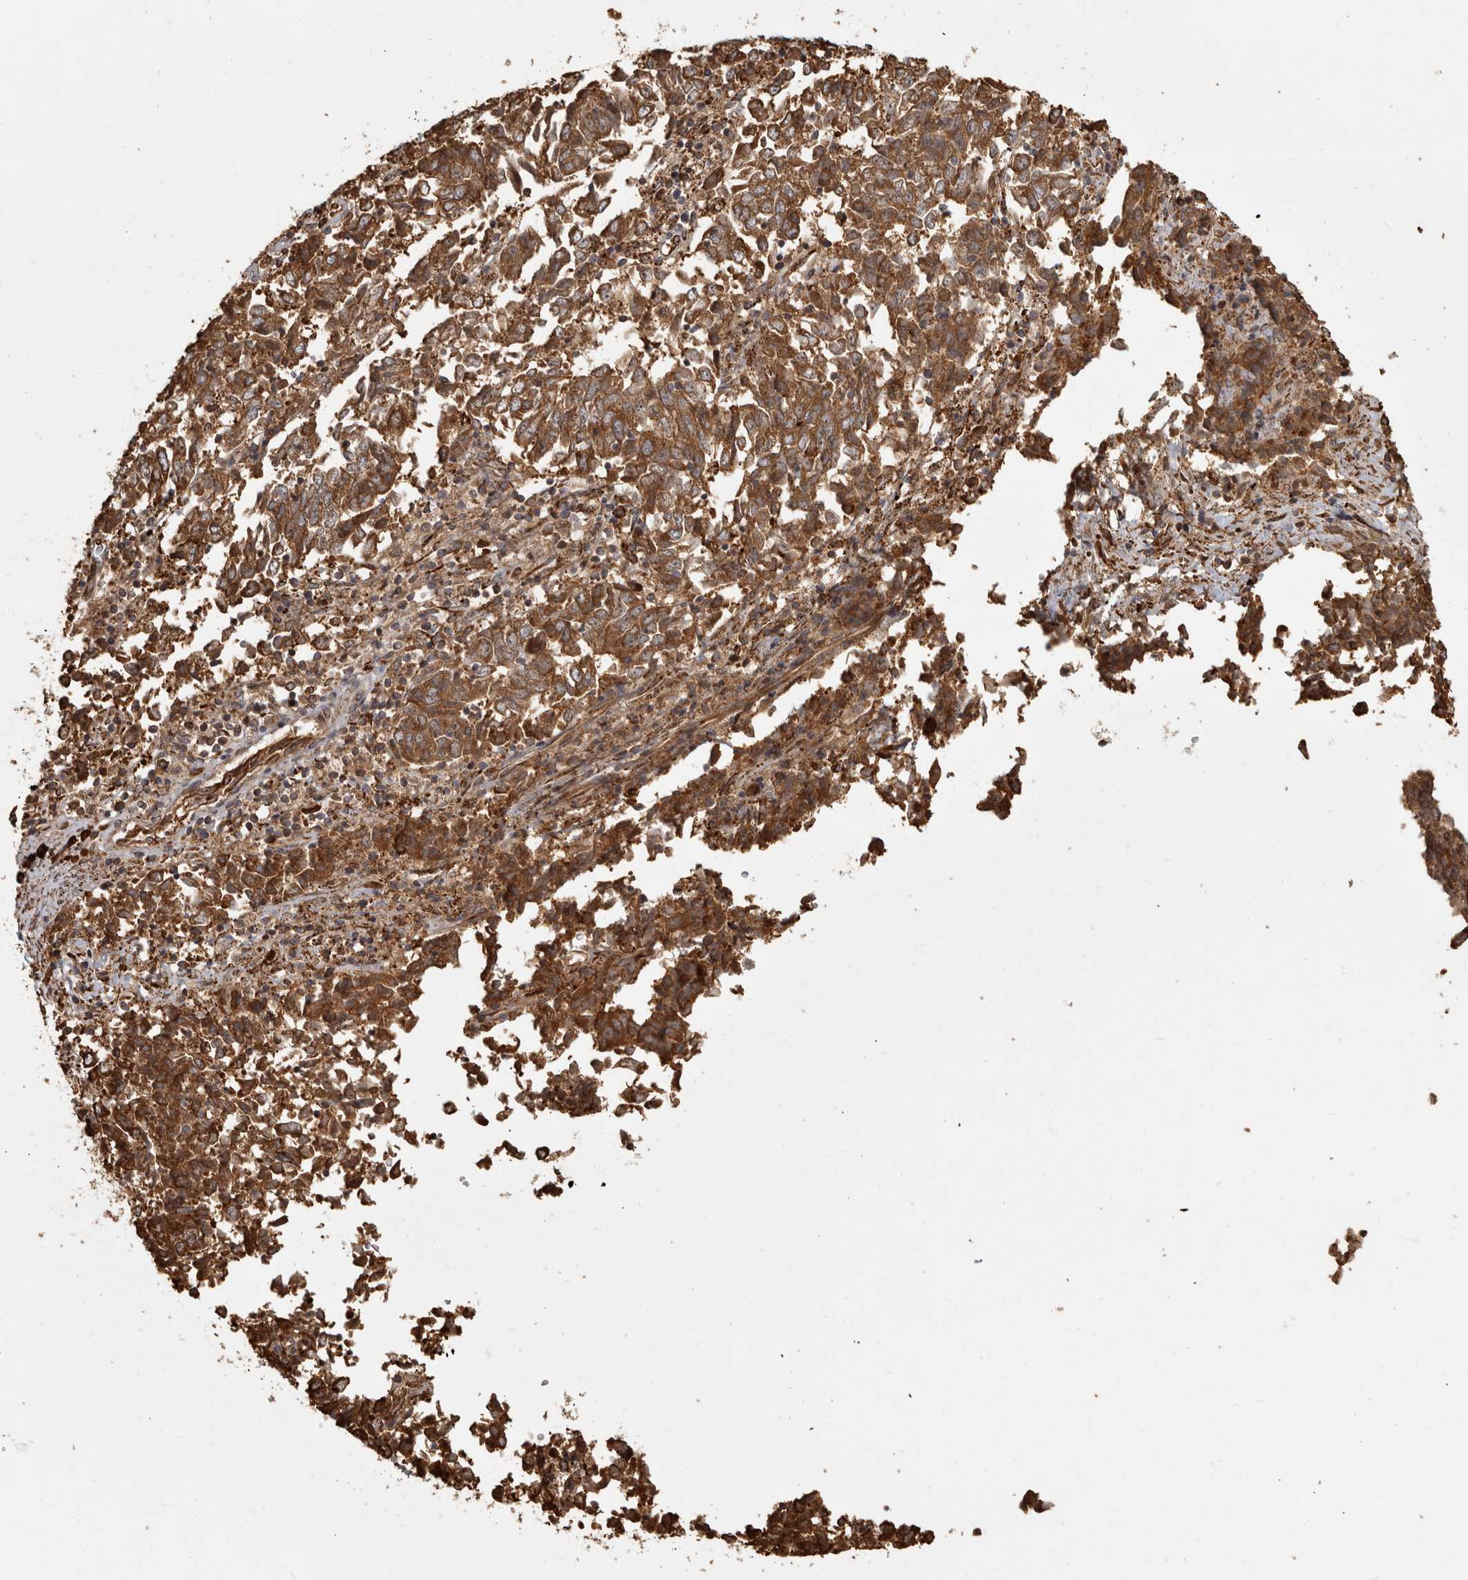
{"staining": {"intensity": "strong", "quantity": ">75%", "location": "cytoplasmic/membranous"}, "tissue": "endometrial cancer", "cell_type": "Tumor cells", "image_type": "cancer", "snomed": [{"axis": "morphology", "description": "Adenocarcinoma, NOS"}, {"axis": "topography", "description": "Endometrium"}], "caption": "Immunohistochemical staining of endometrial adenocarcinoma shows strong cytoplasmic/membranous protein positivity in approximately >75% of tumor cells.", "gene": "CAMSAP2", "patient": {"sex": "female", "age": 80}}